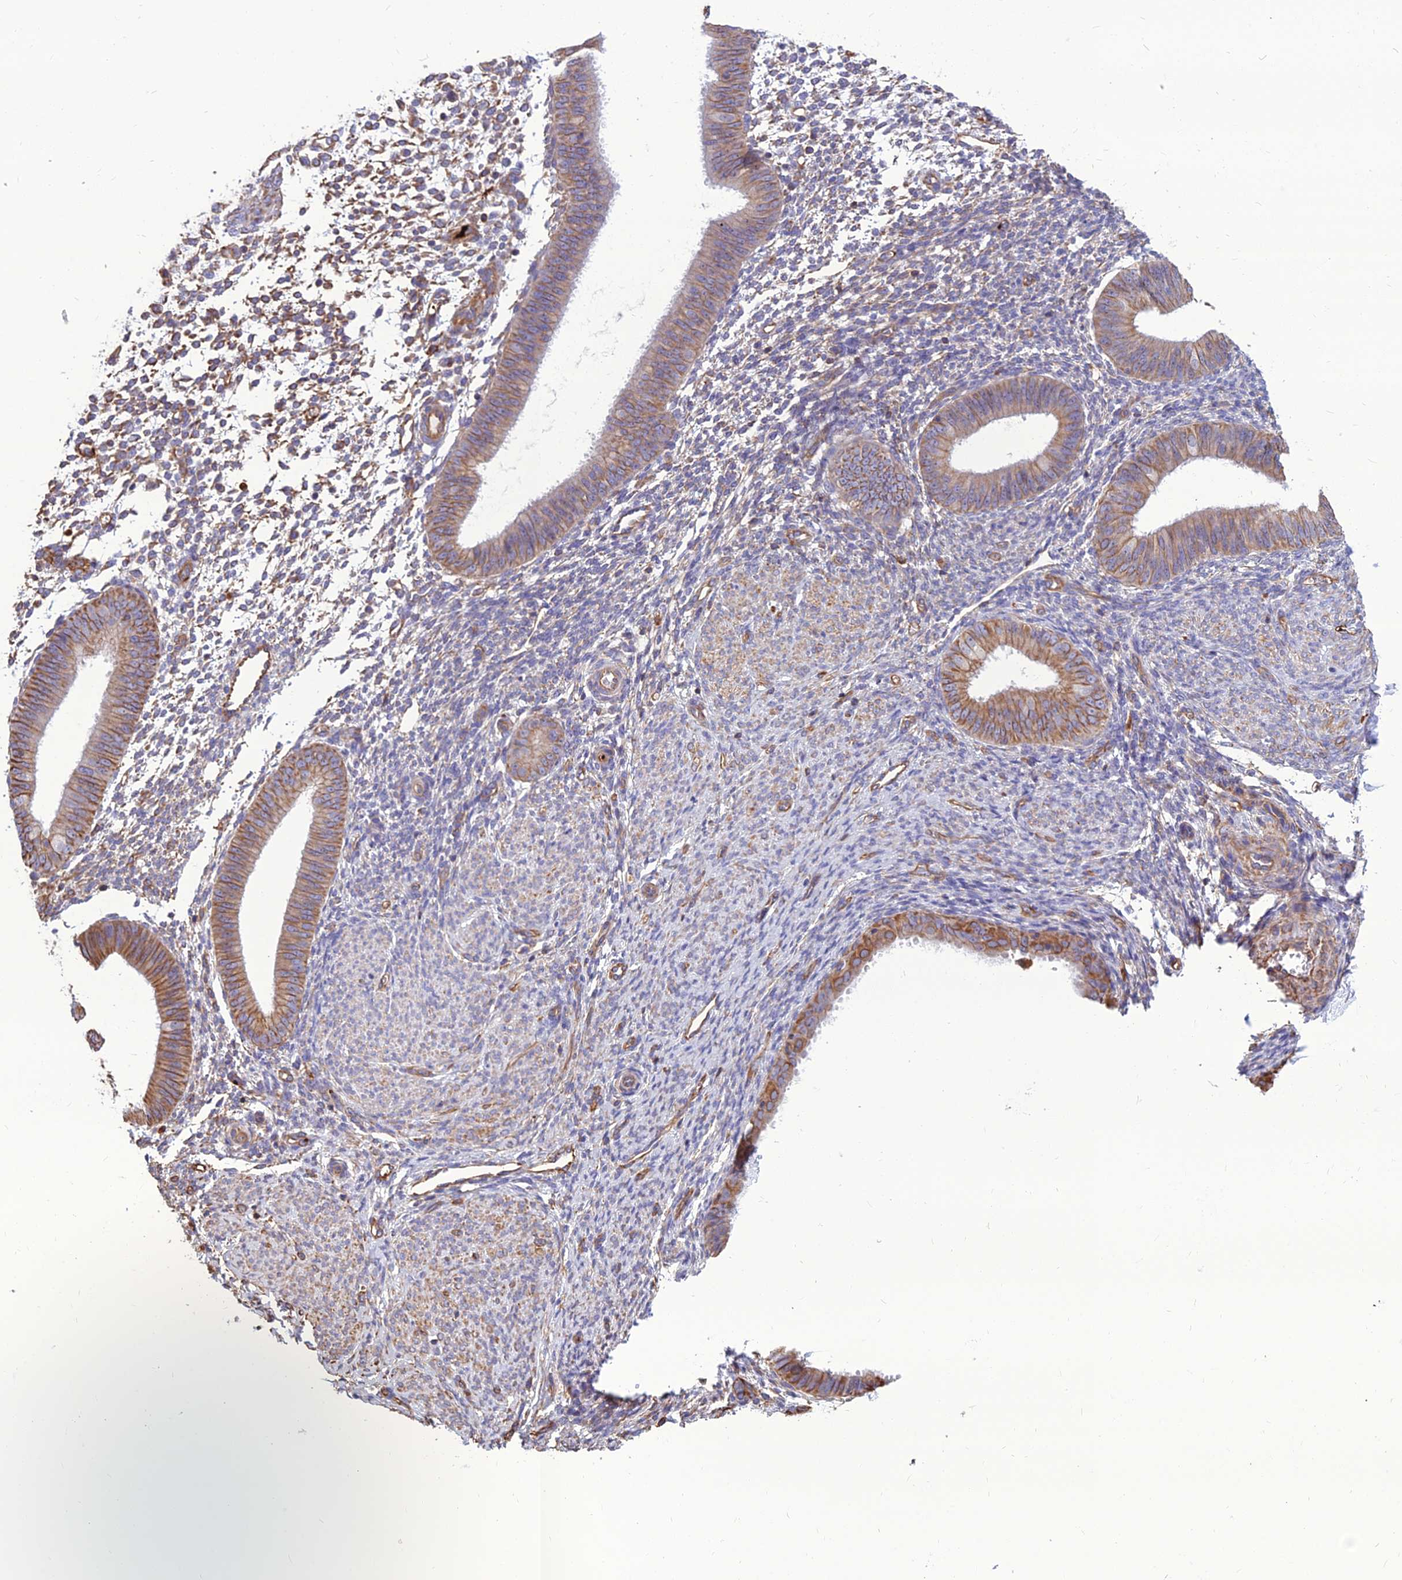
{"staining": {"intensity": "moderate", "quantity": "<25%", "location": "cytoplasmic/membranous"}, "tissue": "endometrium", "cell_type": "Cells in endometrial stroma", "image_type": "normal", "snomed": [{"axis": "morphology", "description": "Normal tissue, NOS"}, {"axis": "topography", "description": "Uterus"}, {"axis": "topography", "description": "Endometrium"}], "caption": "Immunohistochemistry (IHC) (DAB (3,3'-diaminobenzidine)) staining of normal human endometrium reveals moderate cytoplasmic/membranous protein positivity in approximately <25% of cells in endometrial stroma.", "gene": "PSMD11", "patient": {"sex": "female", "age": 48}}